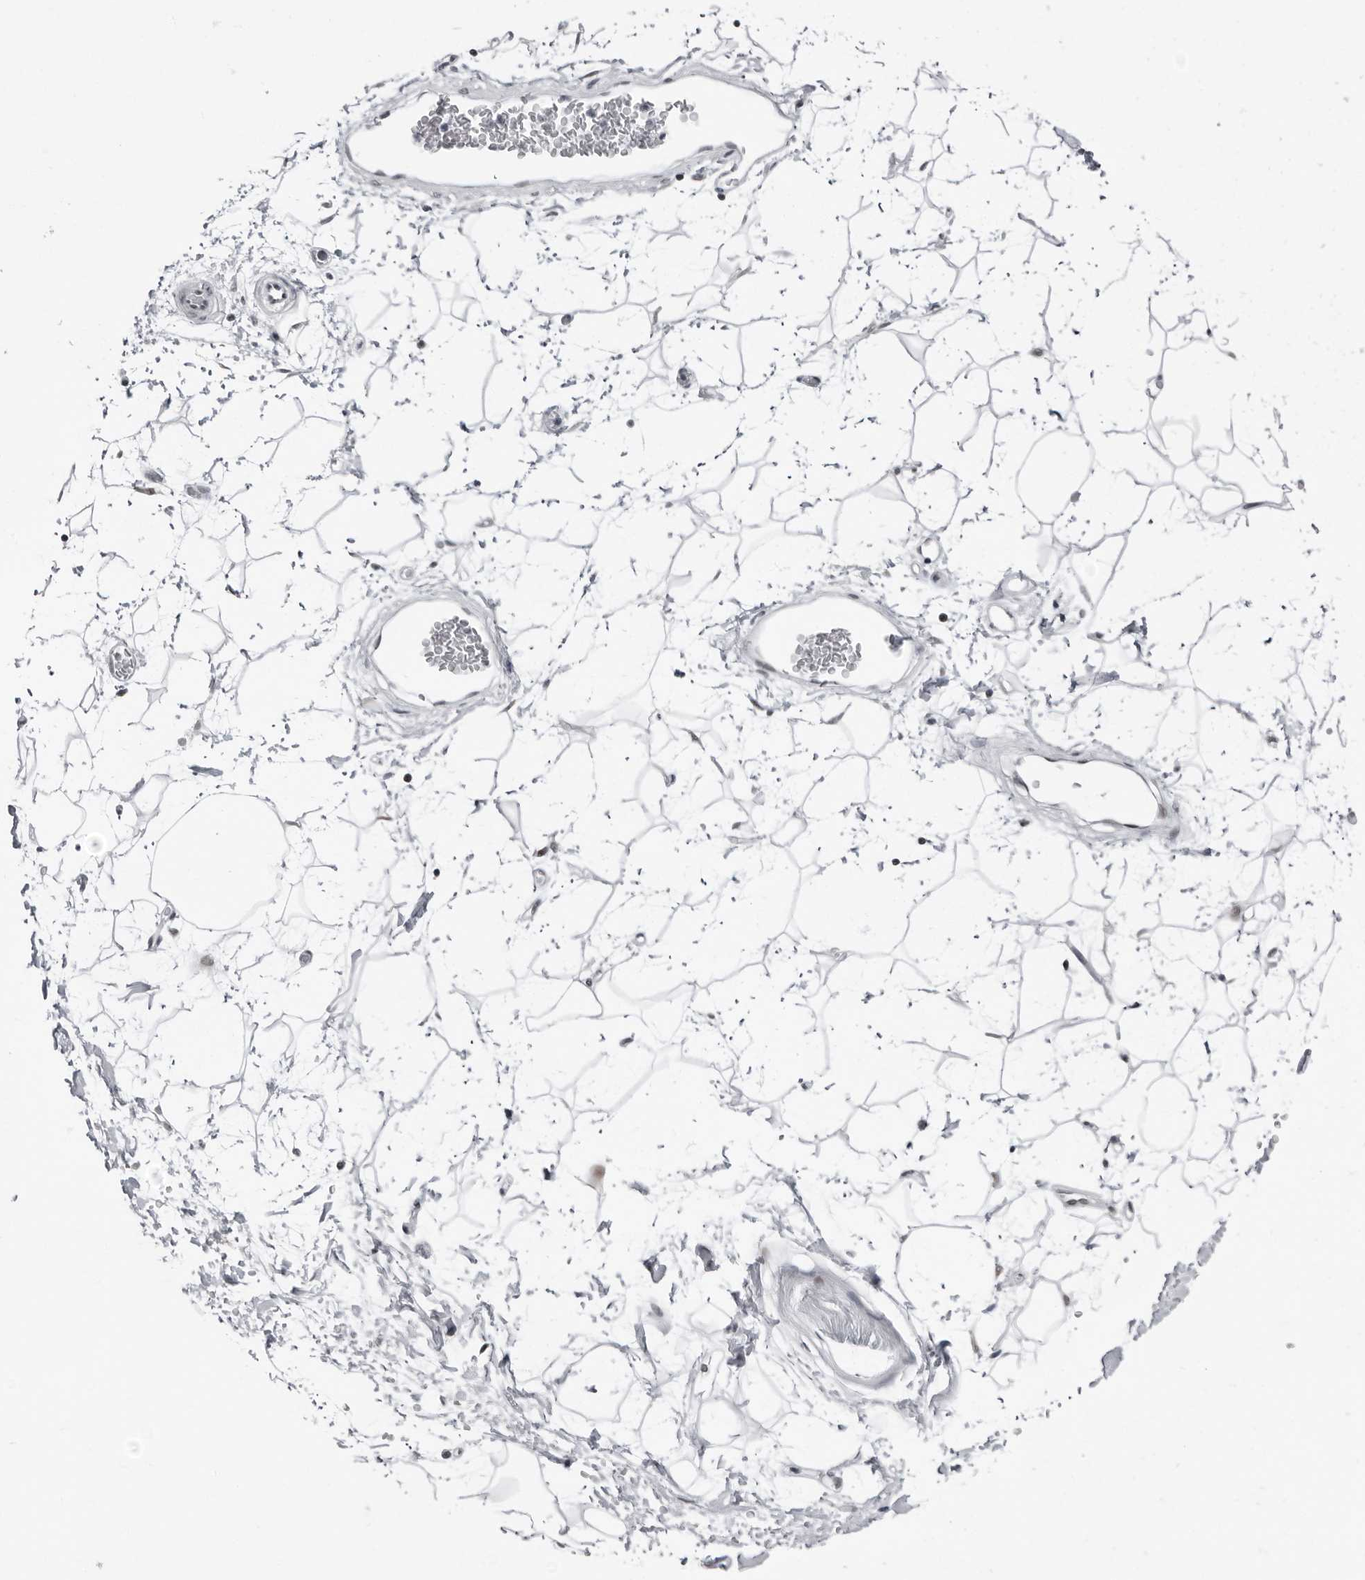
{"staining": {"intensity": "weak", "quantity": ">75%", "location": "nuclear"}, "tissue": "adipose tissue", "cell_type": "Adipocytes", "image_type": "normal", "snomed": [{"axis": "morphology", "description": "Normal tissue, NOS"}, {"axis": "topography", "description": "Soft tissue"}], "caption": "Protein staining displays weak nuclear positivity in about >75% of adipocytes in unremarkable adipose tissue.", "gene": "PPP1R42", "patient": {"sex": "male", "age": 72}}